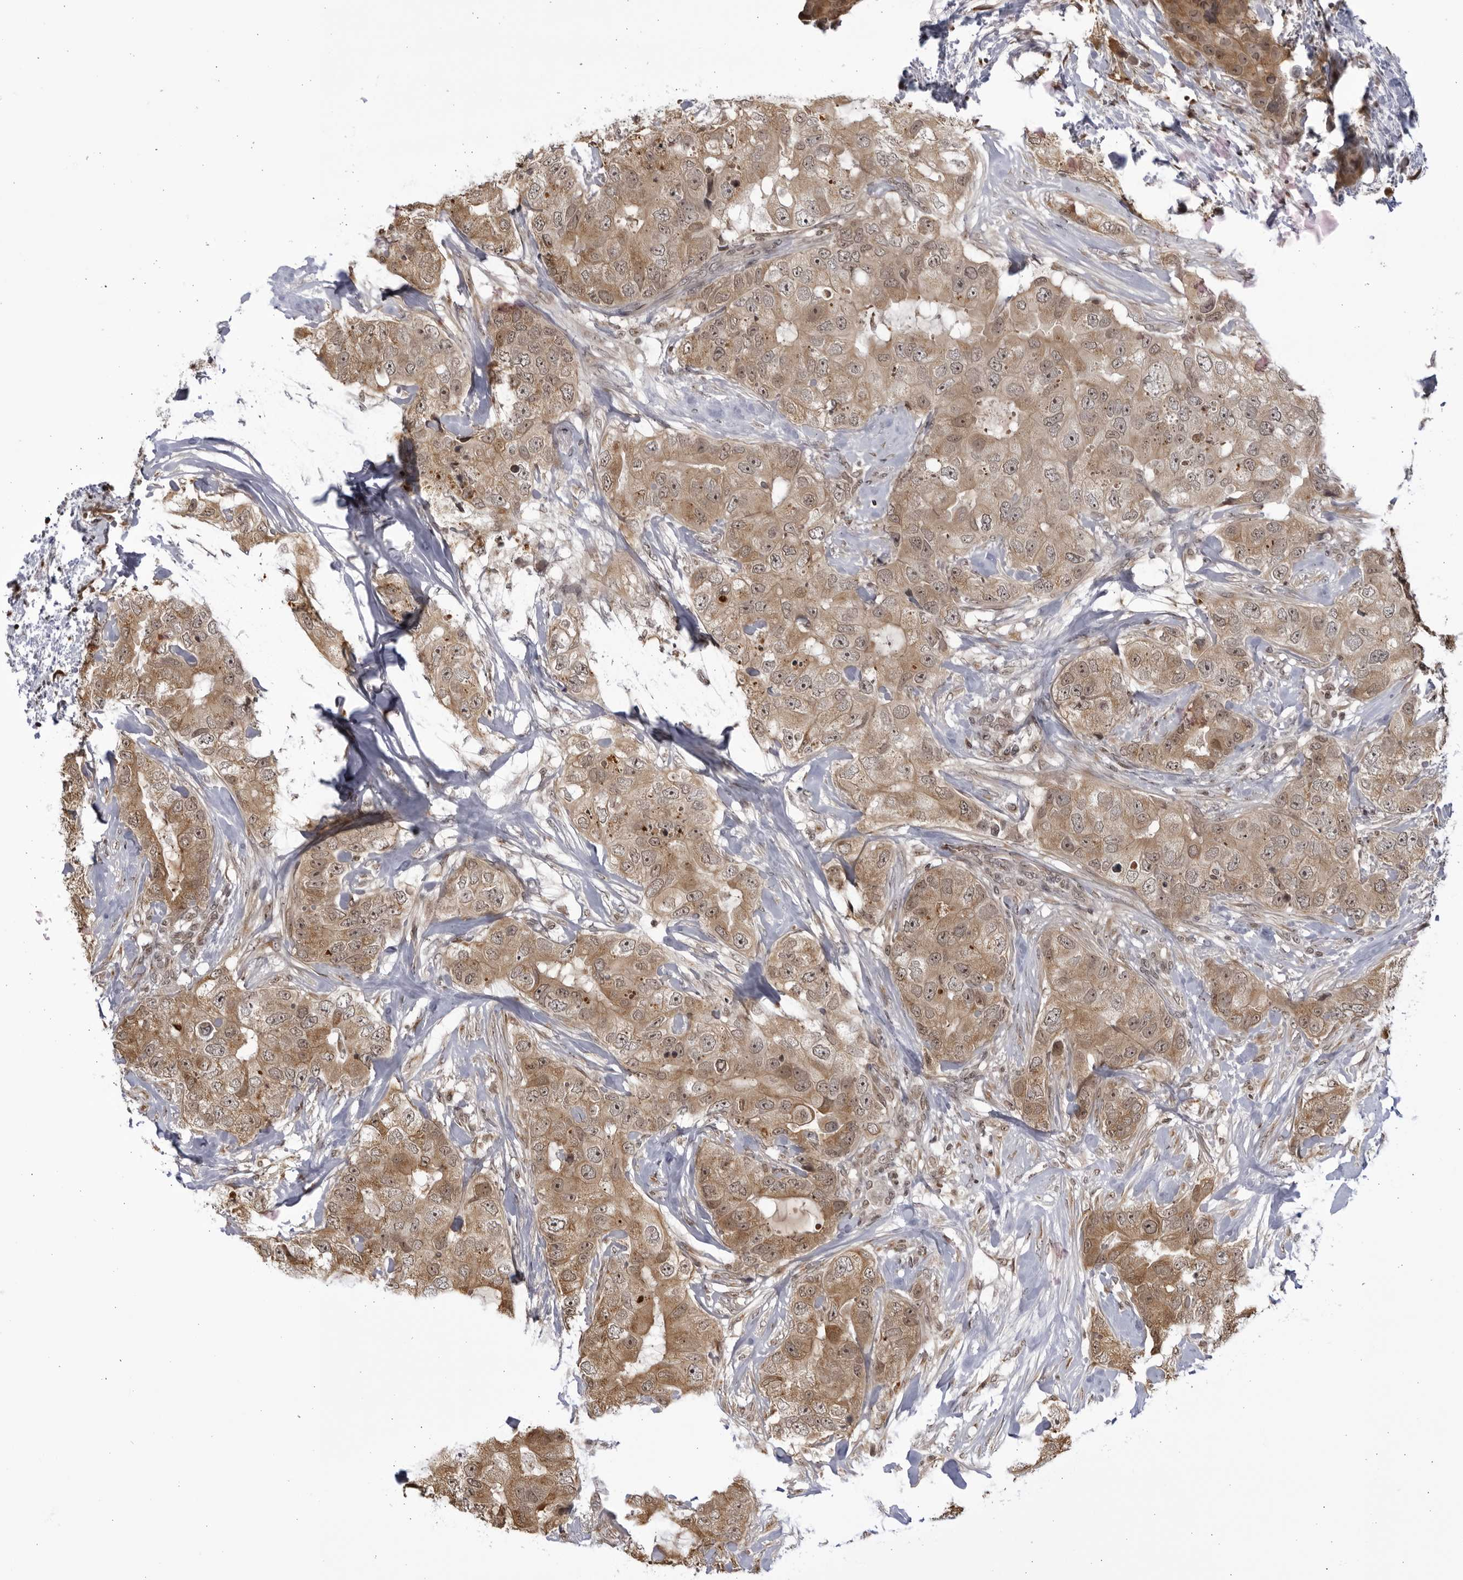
{"staining": {"intensity": "weak", "quantity": ">75%", "location": "cytoplasmic/membranous,nuclear"}, "tissue": "breast cancer", "cell_type": "Tumor cells", "image_type": "cancer", "snomed": [{"axis": "morphology", "description": "Duct carcinoma"}, {"axis": "topography", "description": "Breast"}], "caption": "Tumor cells exhibit low levels of weak cytoplasmic/membranous and nuclear positivity in approximately >75% of cells in human breast invasive ductal carcinoma. The staining was performed using DAB to visualize the protein expression in brown, while the nuclei were stained in blue with hematoxylin (Magnification: 20x).", "gene": "RASGEF1C", "patient": {"sex": "female", "age": 62}}